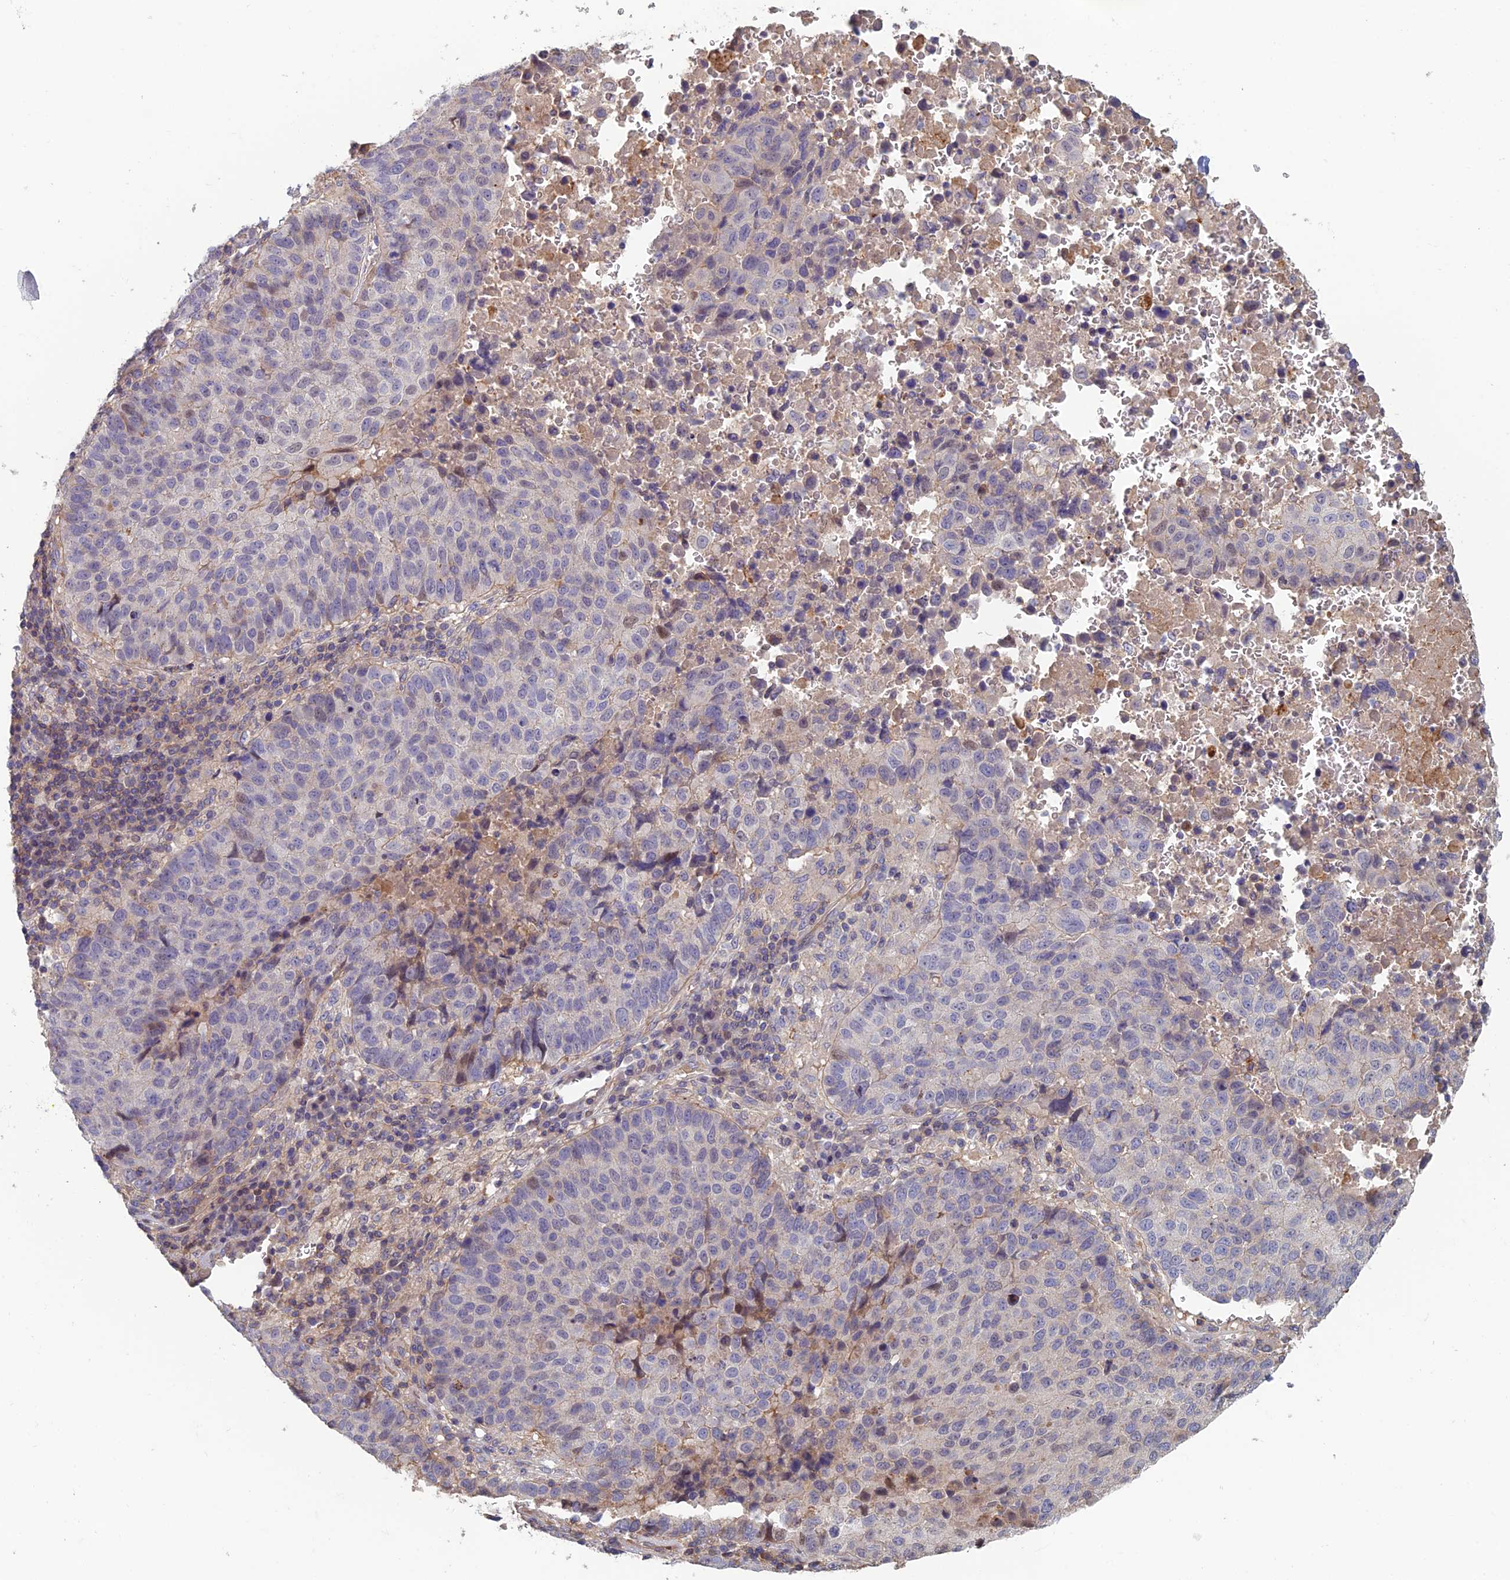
{"staining": {"intensity": "negative", "quantity": "none", "location": "none"}, "tissue": "lung cancer", "cell_type": "Tumor cells", "image_type": "cancer", "snomed": [{"axis": "morphology", "description": "Squamous cell carcinoma, NOS"}, {"axis": "topography", "description": "Lung"}], "caption": "DAB immunohistochemical staining of human lung cancer displays no significant positivity in tumor cells.", "gene": "C15orf62", "patient": {"sex": "male", "age": 73}}